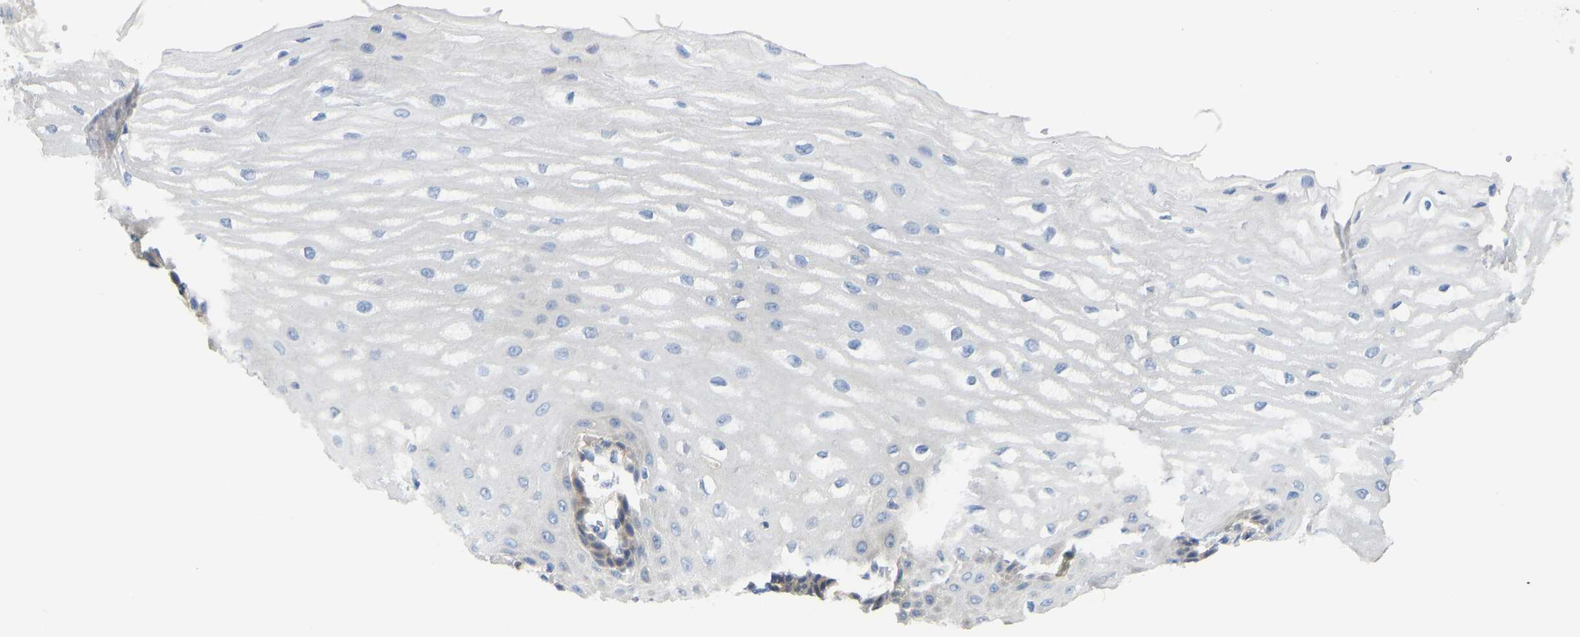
{"staining": {"intensity": "weak", "quantity": "<25%", "location": "cytoplasmic/membranous"}, "tissue": "esophagus", "cell_type": "Squamous epithelial cells", "image_type": "normal", "snomed": [{"axis": "morphology", "description": "Normal tissue, NOS"}, {"axis": "topography", "description": "Esophagus"}], "caption": "This is a histopathology image of immunohistochemistry staining of normal esophagus, which shows no positivity in squamous epithelial cells.", "gene": "PPP3CA", "patient": {"sex": "male", "age": 54}}